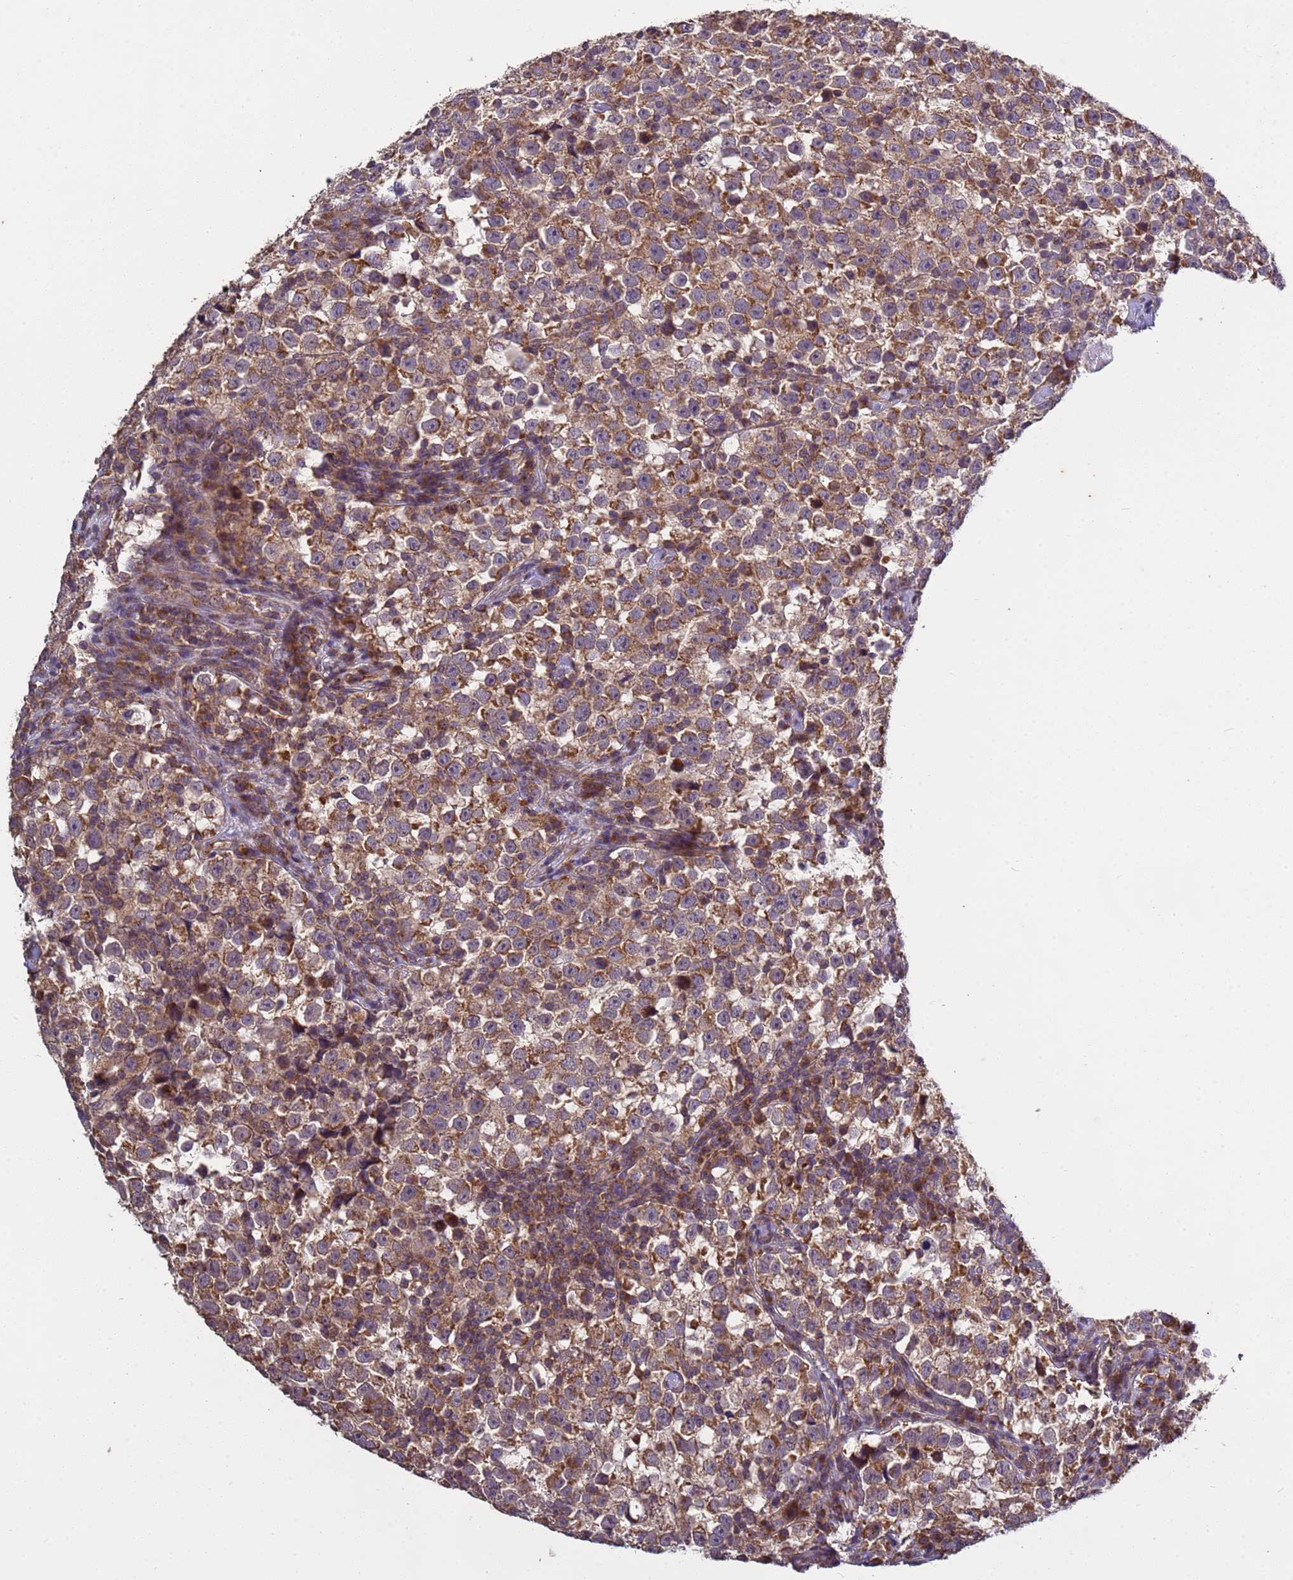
{"staining": {"intensity": "moderate", "quantity": ">75%", "location": "cytoplasmic/membranous"}, "tissue": "testis cancer", "cell_type": "Tumor cells", "image_type": "cancer", "snomed": [{"axis": "morphology", "description": "Normal tissue, NOS"}, {"axis": "morphology", "description": "Seminoma, NOS"}, {"axis": "topography", "description": "Testis"}], "caption": "Moderate cytoplasmic/membranous expression for a protein is appreciated in about >75% of tumor cells of testis cancer (seminoma) using IHC.", "gene": "P2RX7", "patient": {"sex": "male", "age": 43}}